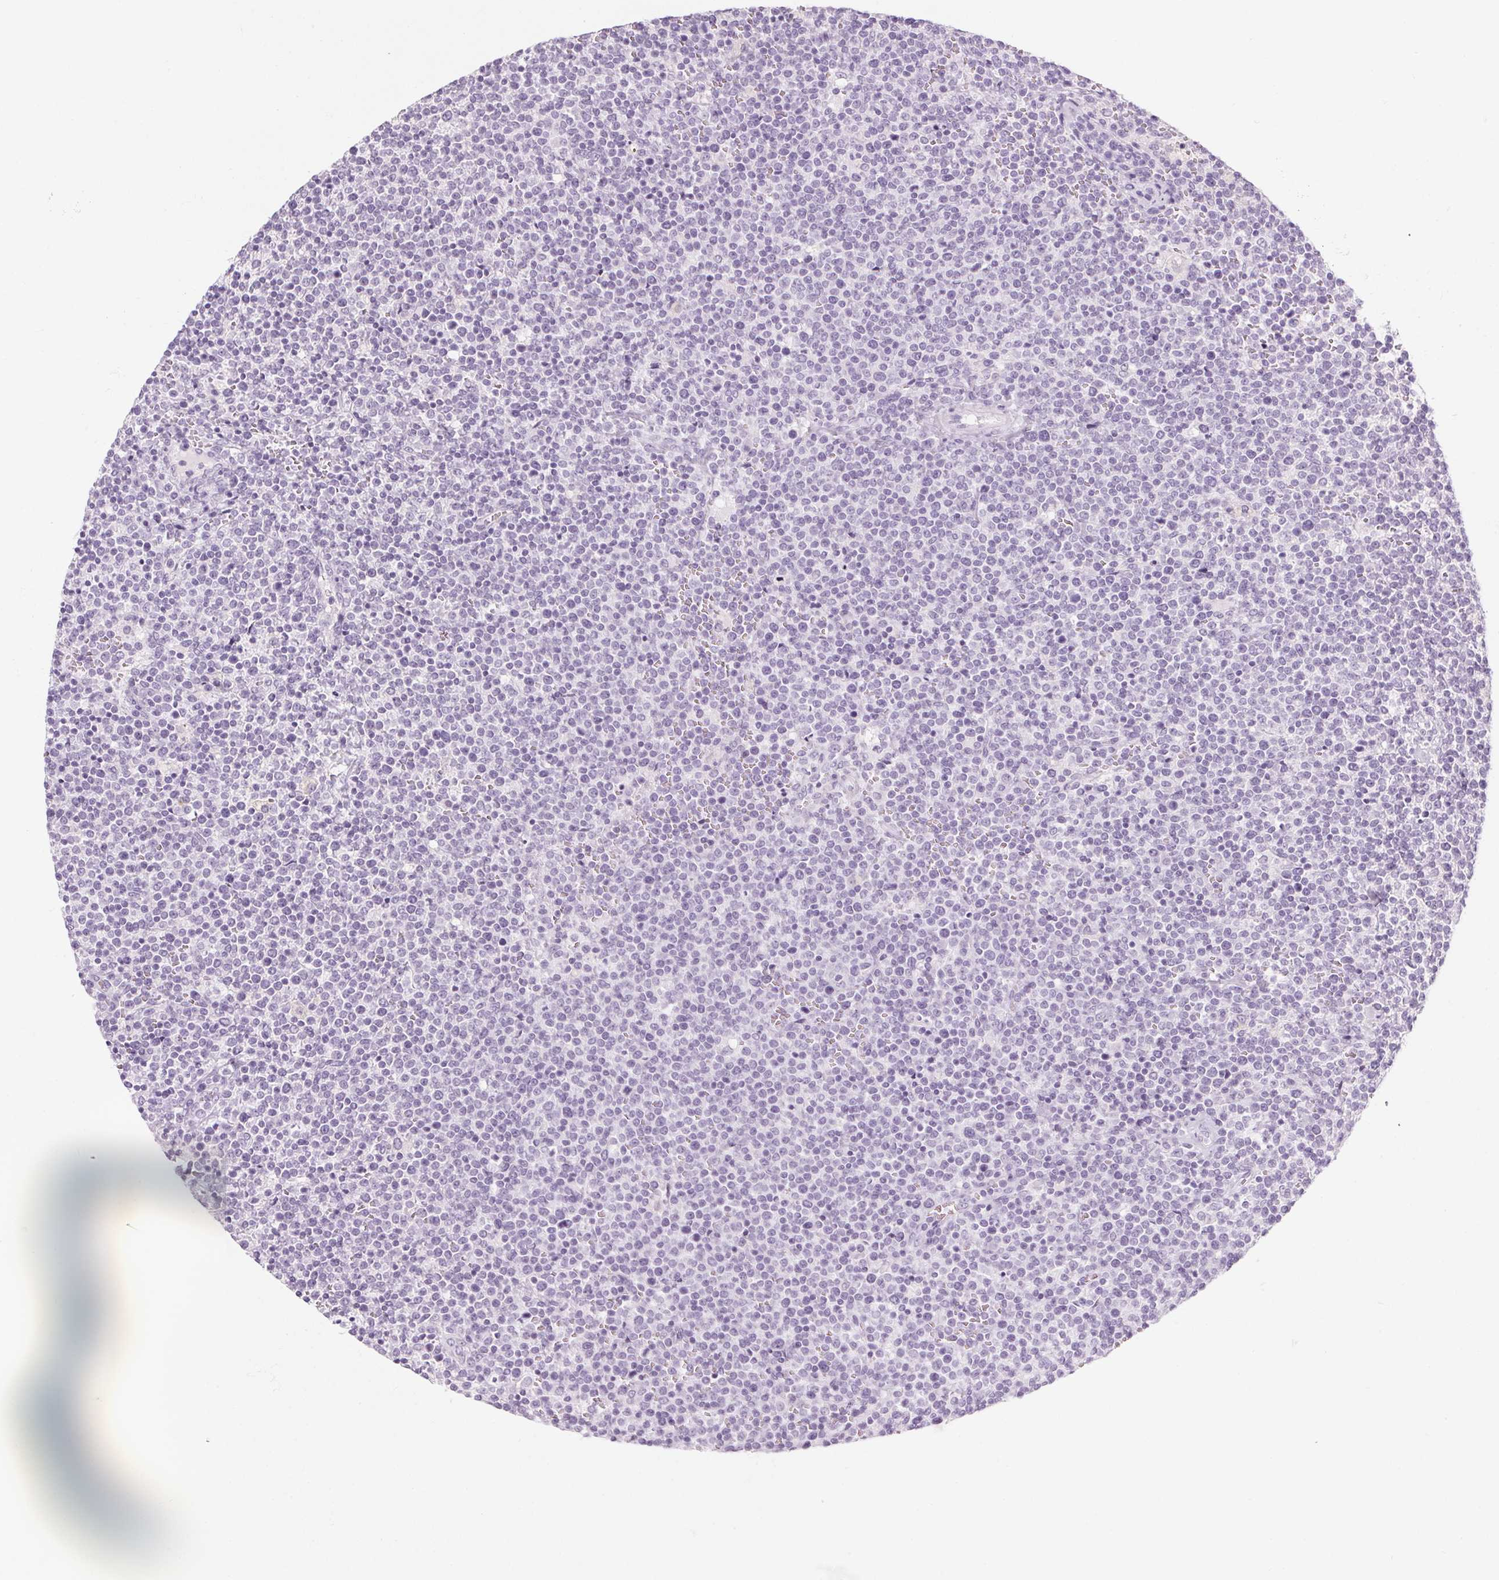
{"staining": {"intensity": "negative", "quantity": "none", "location": "none"}, "tissue": "lymphoma", "cell_type": "Tumor cells", "image_type": "cancer", "snomed": [{"axis": "morphology", "description": "Malignant lymphoma, non-Hodgkin's type, High grade"}, {"axis": "topography", "description": "Lymph node"}], "caption": "Image shows no protein positivity in tumor cells of lymphoma tissue.", "gene": "RPTN", "patient": {"sex": "male", "age": 61}}